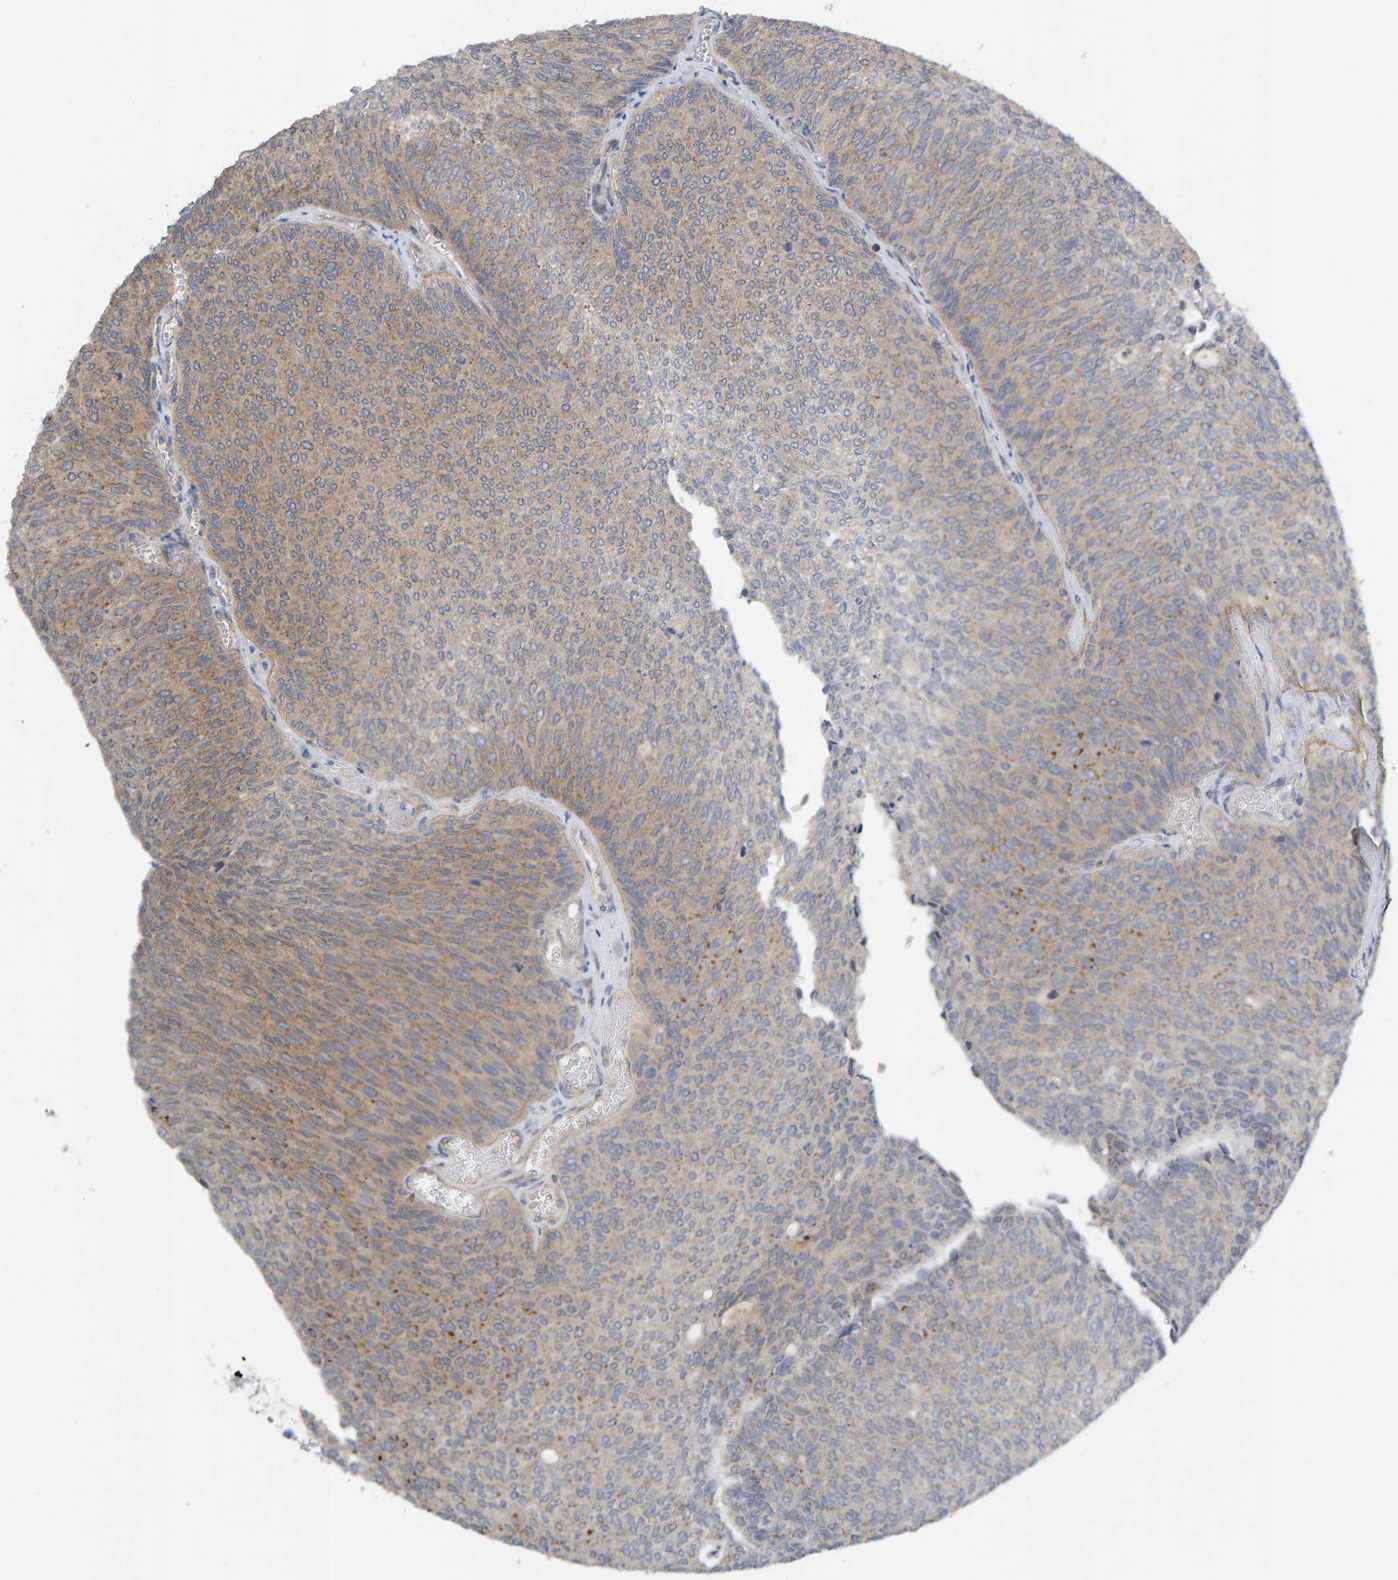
{"staining": {"intensity": "weak", "quantity": ">75%", "location": "cytoplasmic/membranous"}, "tissue": "urothelial cancer", "cell_type": "Tumor cells", "image_type": "cancer", "snomed": [{"axis": "morphology", "description": "Urothelial carcinoma, Low grade"}, {"axis": "topography", "description": "Urinary bladder"}], "caption": "Immunohistochemical staining of human urothelial carcinoma (low-grade) displays weak cytoplasmic/membranous protein positivity in approximately >75% of tumor cells.", "gene": "CCM2", "patient": {"sex": "female", "age": 79}}